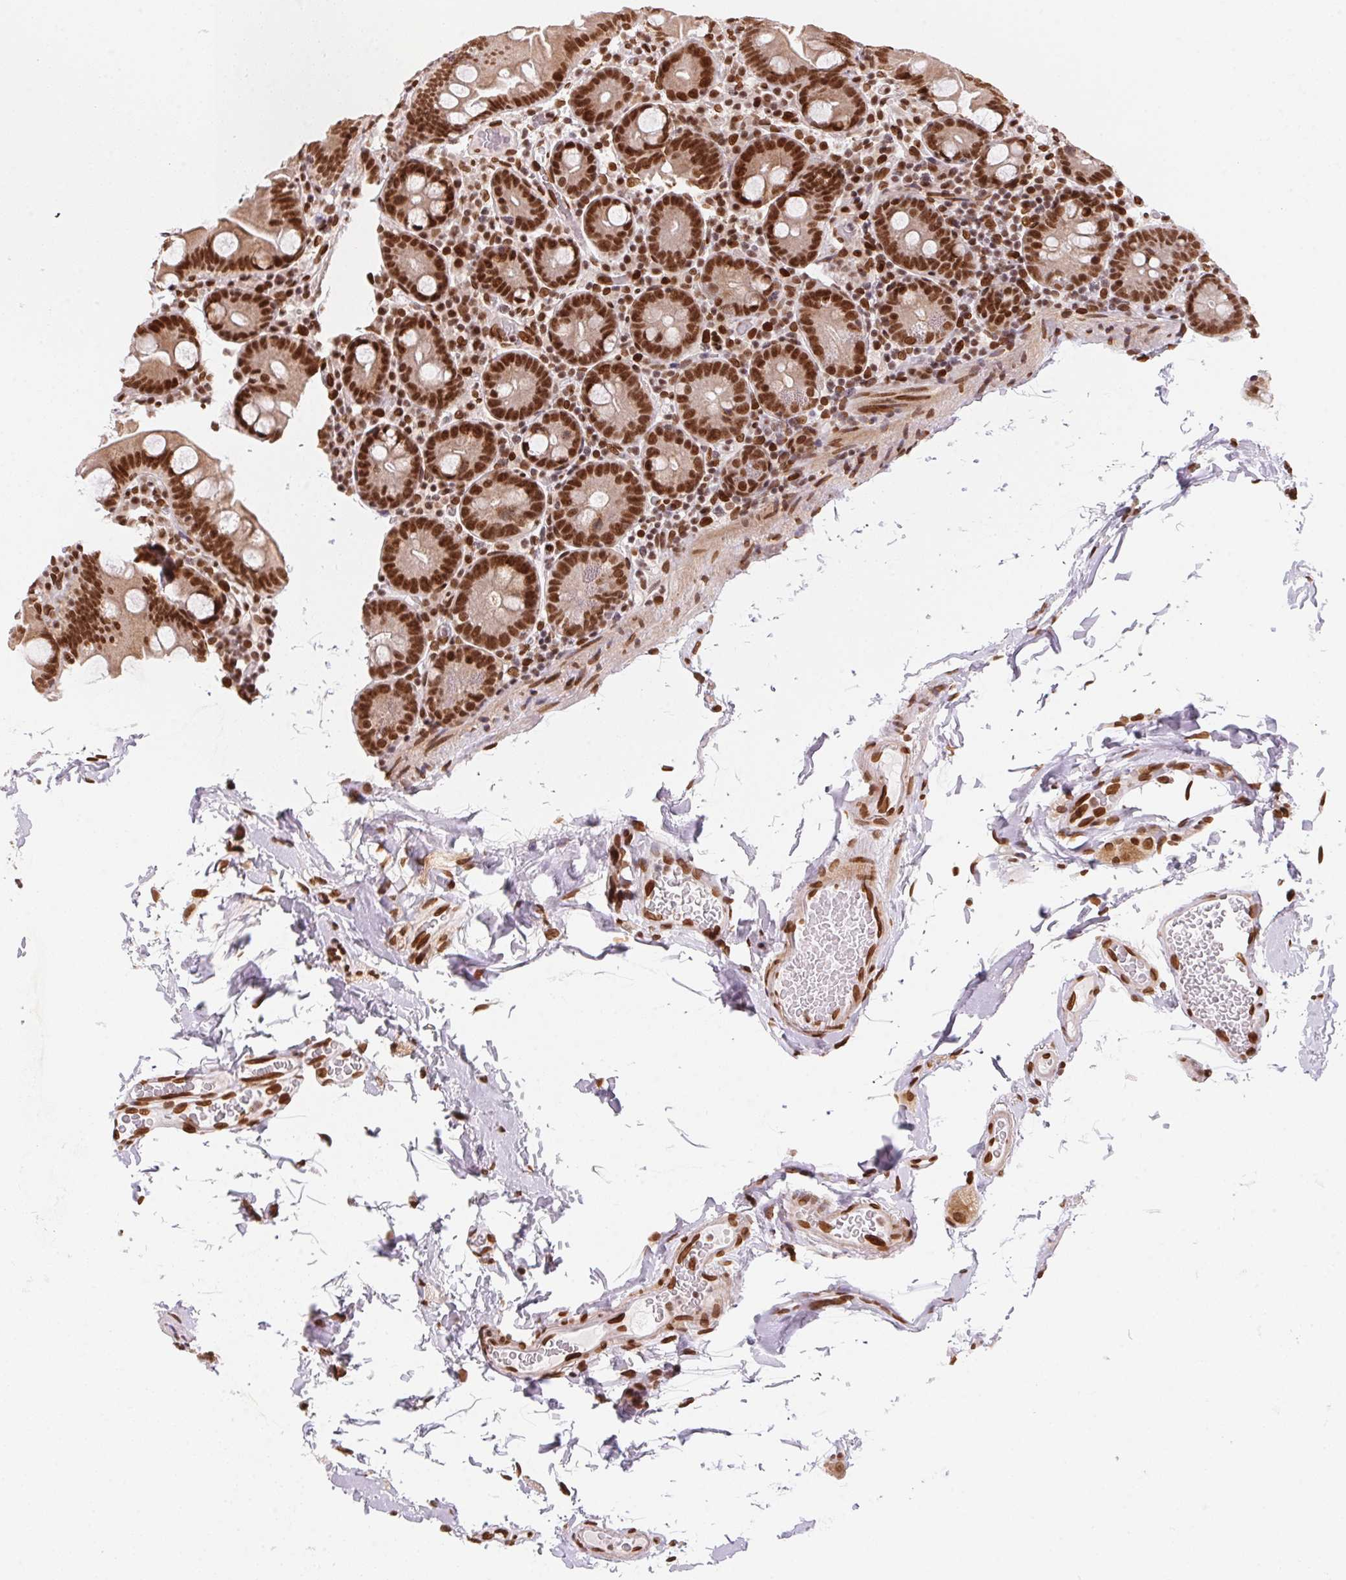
{"staining": {"intensity": "strong", "quantity": ">75%", "location": "nuclear"}, "tissue": "small intestine", "cell_type": "Glandular cells", "image_type": "normal", "snomed": [{"axis": "morphology", "description": "Normal tissue, NOS"}, {"axis": "topography", "description": "Small intestine"}], "caption": "DAB (3,3'-diaminobenzidine) immunohistochemical staining of unremarkable small intestine demonstrates strong nuclear protein positivity in approximately >75% of glandular cells.", "gene": "SAP30BP", "patient": {"sex": "female", "age": 68}}